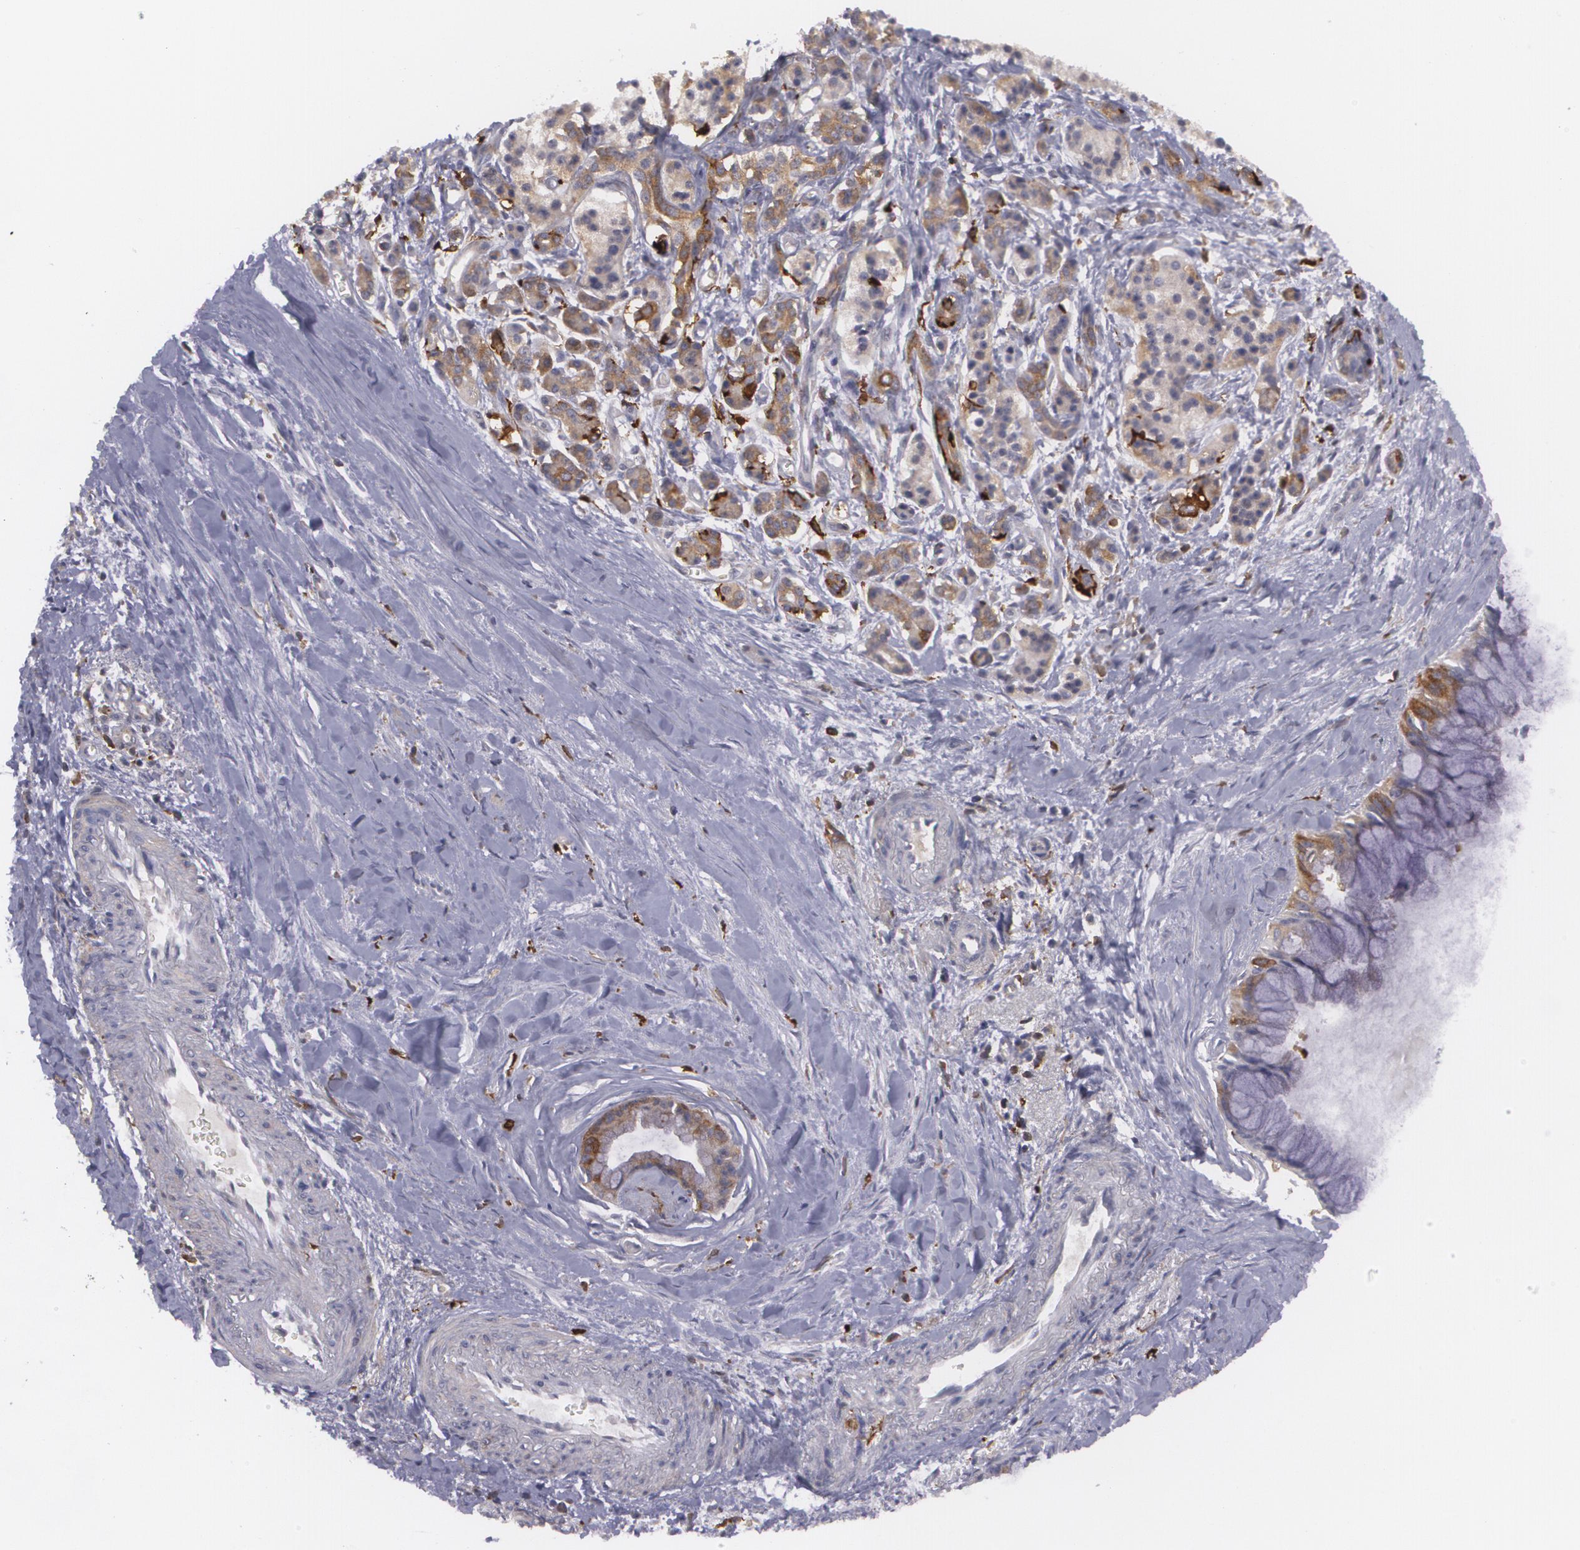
{"staining": {"intensity": "weak", "quantity": "25%-75%", "location": "cytoplasmic/membranous"}, "tissue": "pancreatic cancer", "cell_type": "Tumor cells", "image_type": "cancer", "snomed": [{"axis": "morphology", "description": "Adenocarcinoma, NOS"}, {"axis": "topography", "description": "Pancreas"}], "caption": "Pancreatic adenocarcinoma stained with immunohistochemistry (IHC) demonstrates weak cytoplasmic/membranous staining in about 25%-75% of tumor cells. (DAB (3,3'-diaminobenzidine) IHC with brightfield microscopy, high magnification).", "gene": "BIN1", "patient": {"sex": "male", "age": 59}}